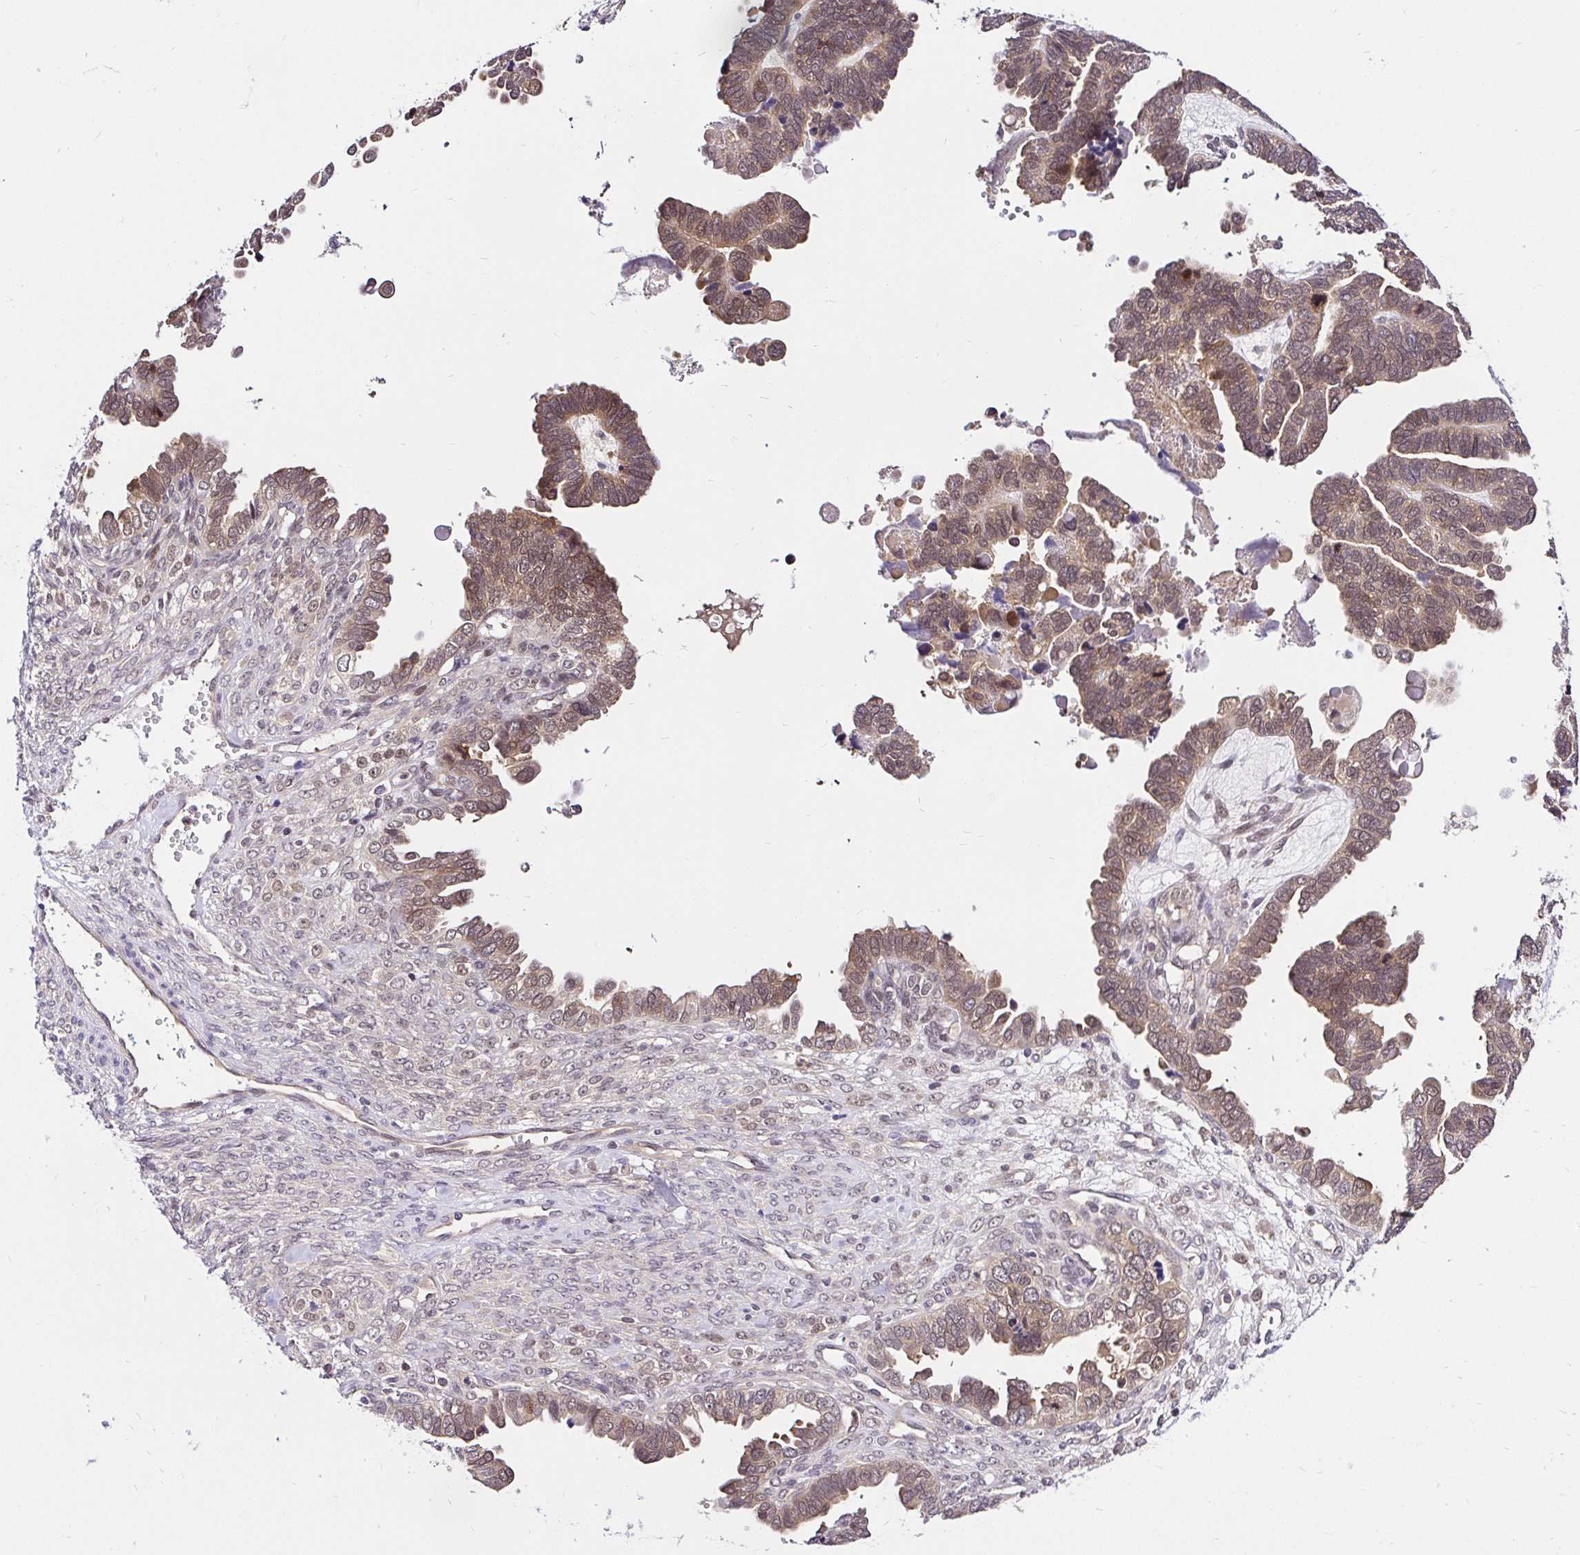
{"staining": {"intensity": "moderate", "quantity": ">75%", "location": "cytoplasmic/membranous,nuclear"}, "tissue": "ovarian cancer", "cell_type": "Tumor cells", "image_type": "cancer", "snomed": [{"axis": "morphology", "description": "Cystadenocarcinoma, serous, NOS"}, {"axis": "topography", "description": "Ovary"}], "caption": "A brown stain labels moderate cytoplasmic/membranous and nuclear positivity of a protein in ovarian cancer (serous cystadenocarcinoma) tumor cells.", "gene": "UBE2M", "patient": {"sex": "female", "age": 51}}